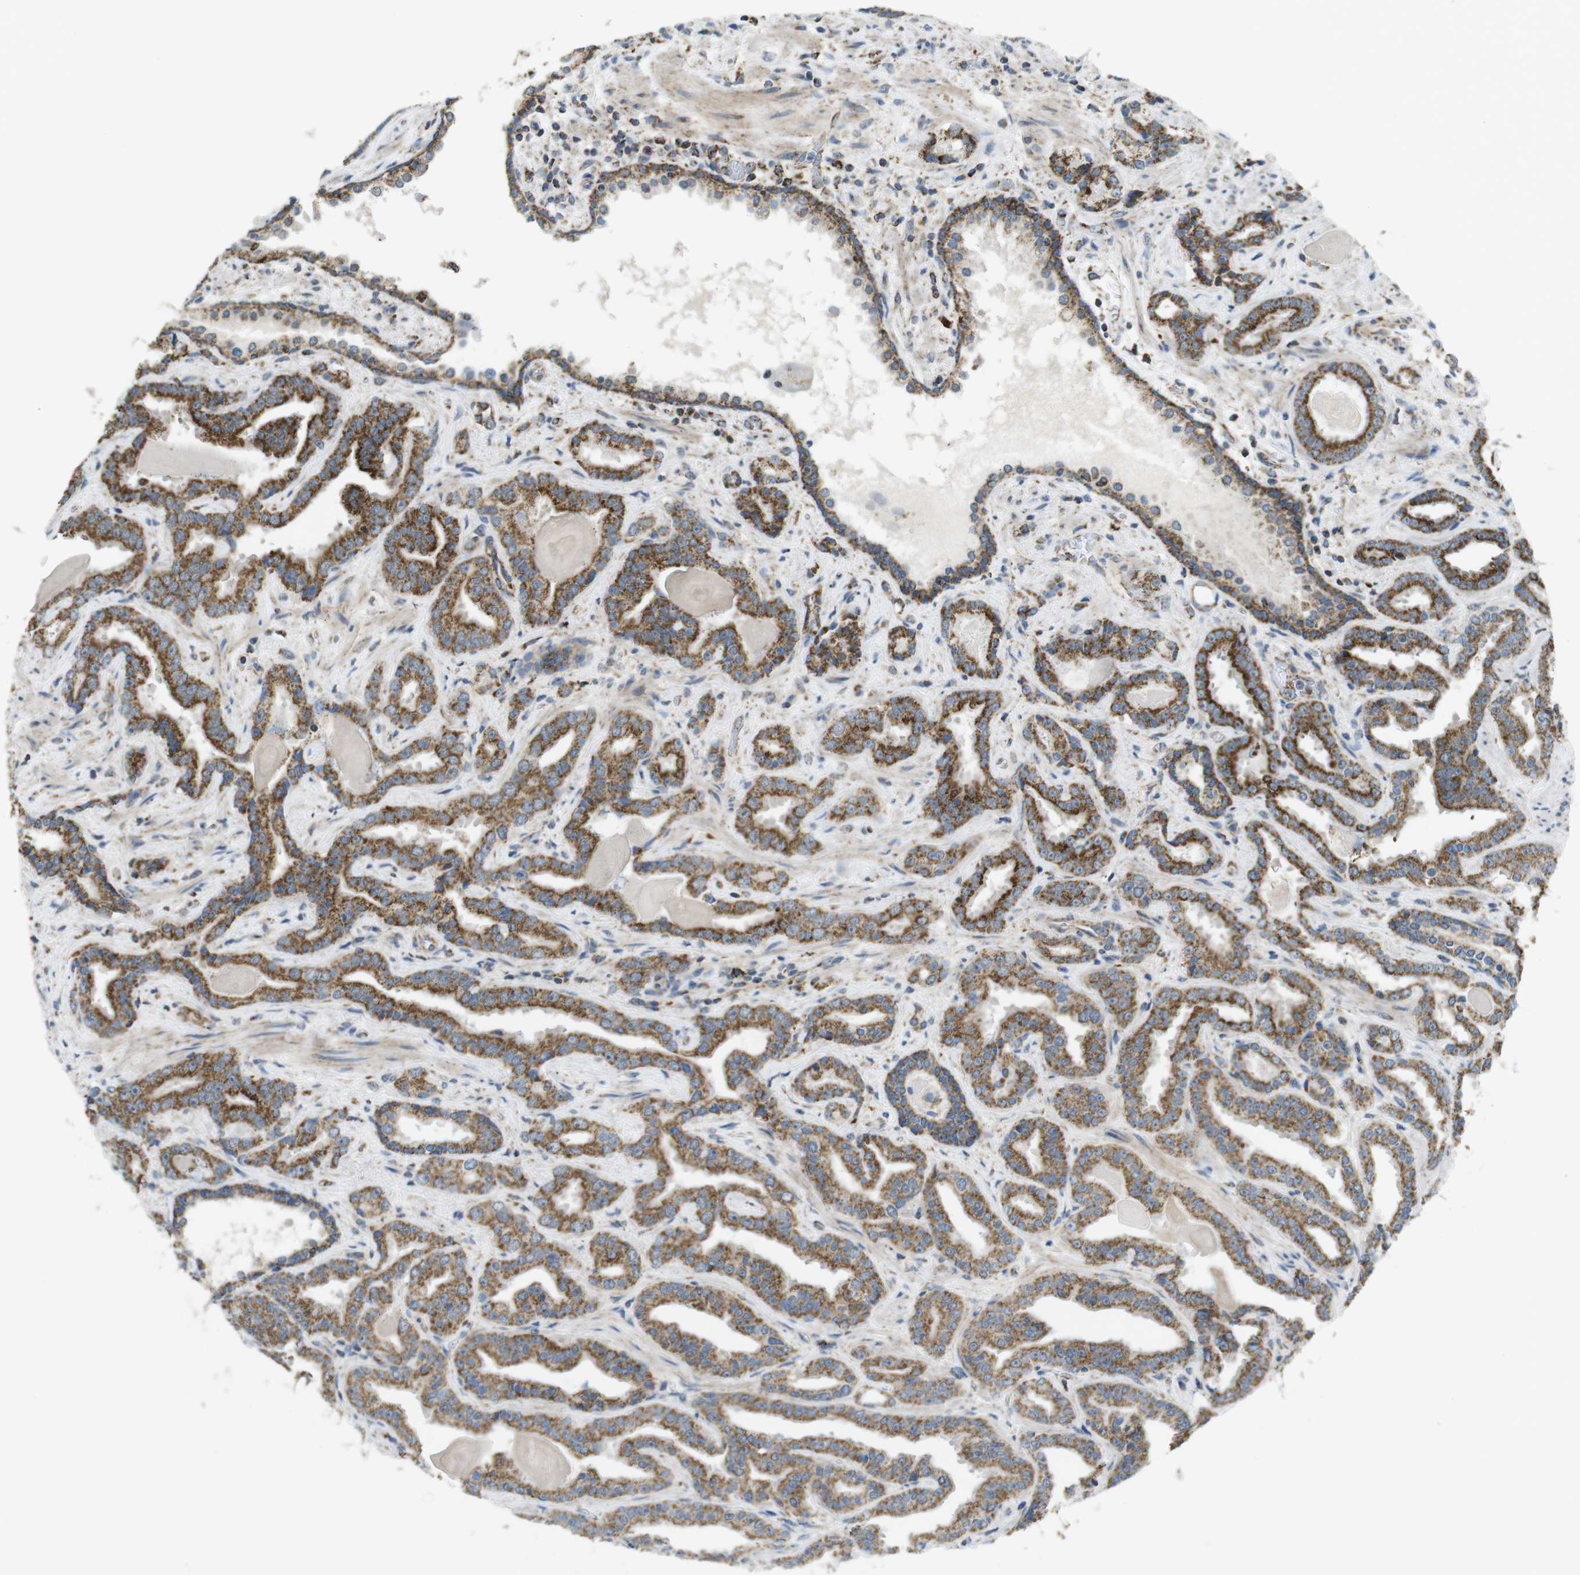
{"staining": {"intensity": "moderate", "quantity": ">75%", "location": "cytoplasmic/membranous"}, "tissue": "prostate cancer", "cell_type": "Tumor cells", "image_type": "cancer", "snomed": [{"axis": "morphology", "description": "Adenocarcinoma, Low grade"}, {"axis": "topography", "description": "Prostate"}], "caption": "The image displays a brown stain indicating the presence of a protein in the cytoplasmic/membranous of tumor cells in prostate adenocarcinoma (low-grade).", "gene": "CALHM2", "patient": {"sex": "male", "age": 60}}